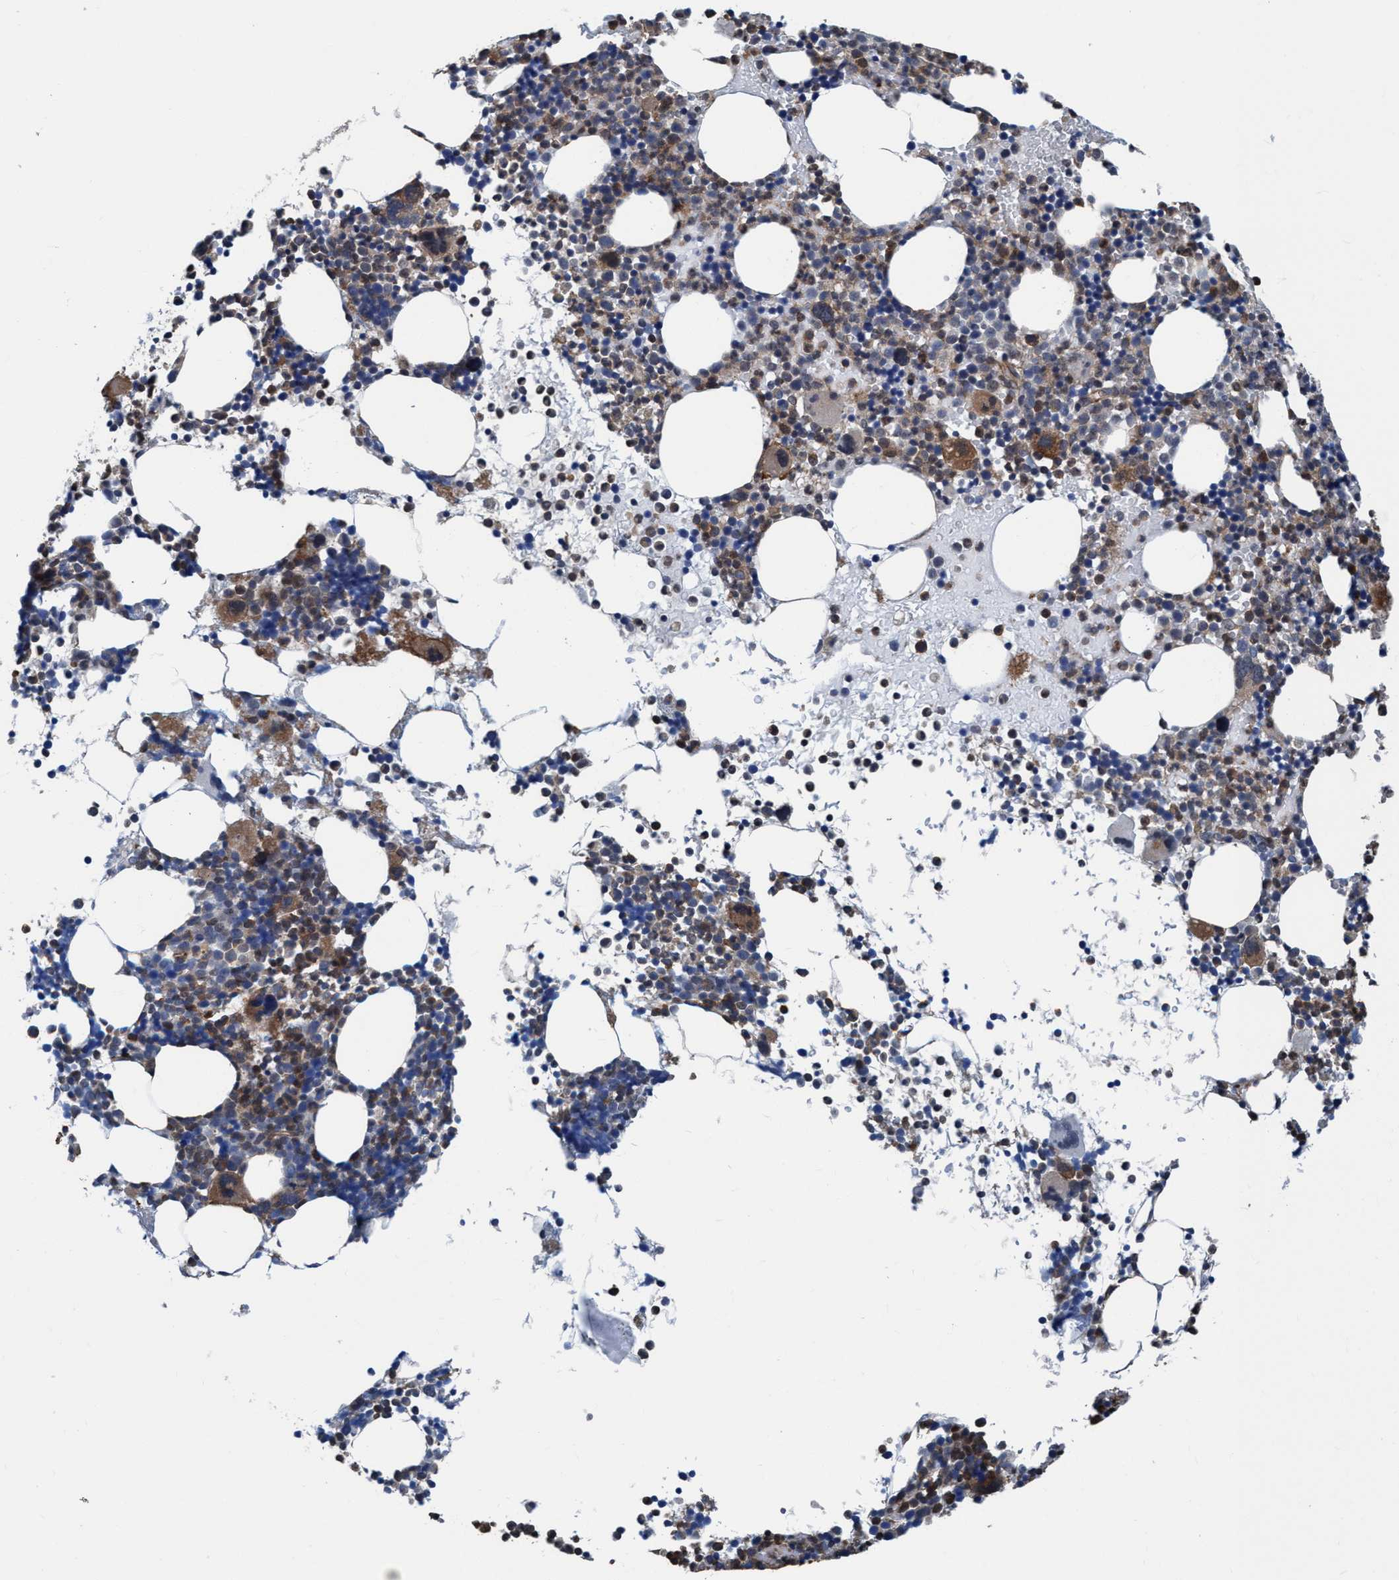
{"staining": {"intensity": "moderate", "quantity": "<25%", "location": "cytoplasmic/membranous"}, "tissue": "bone marrow", "cell_type": "Hematopoietic cells", "image_type": "normal", "snomed": [{"axis": "morphology", "description": "Normal tissue, NOS"}, {"axis": "morphology", "description": "Inflammation, NOS"}, {"axis": "topography", "description": "Bone marrow"}], "caption": "DAB (3,3'-diaminobenzidine) immunohistochemical staining of unremarkable bone marrow shows moderate cytoplasmic/membranous protein expression in about <25% of hematopoietic cells.", "gene": "NMT1", "patient": {"sex": "male", "age": 78}}